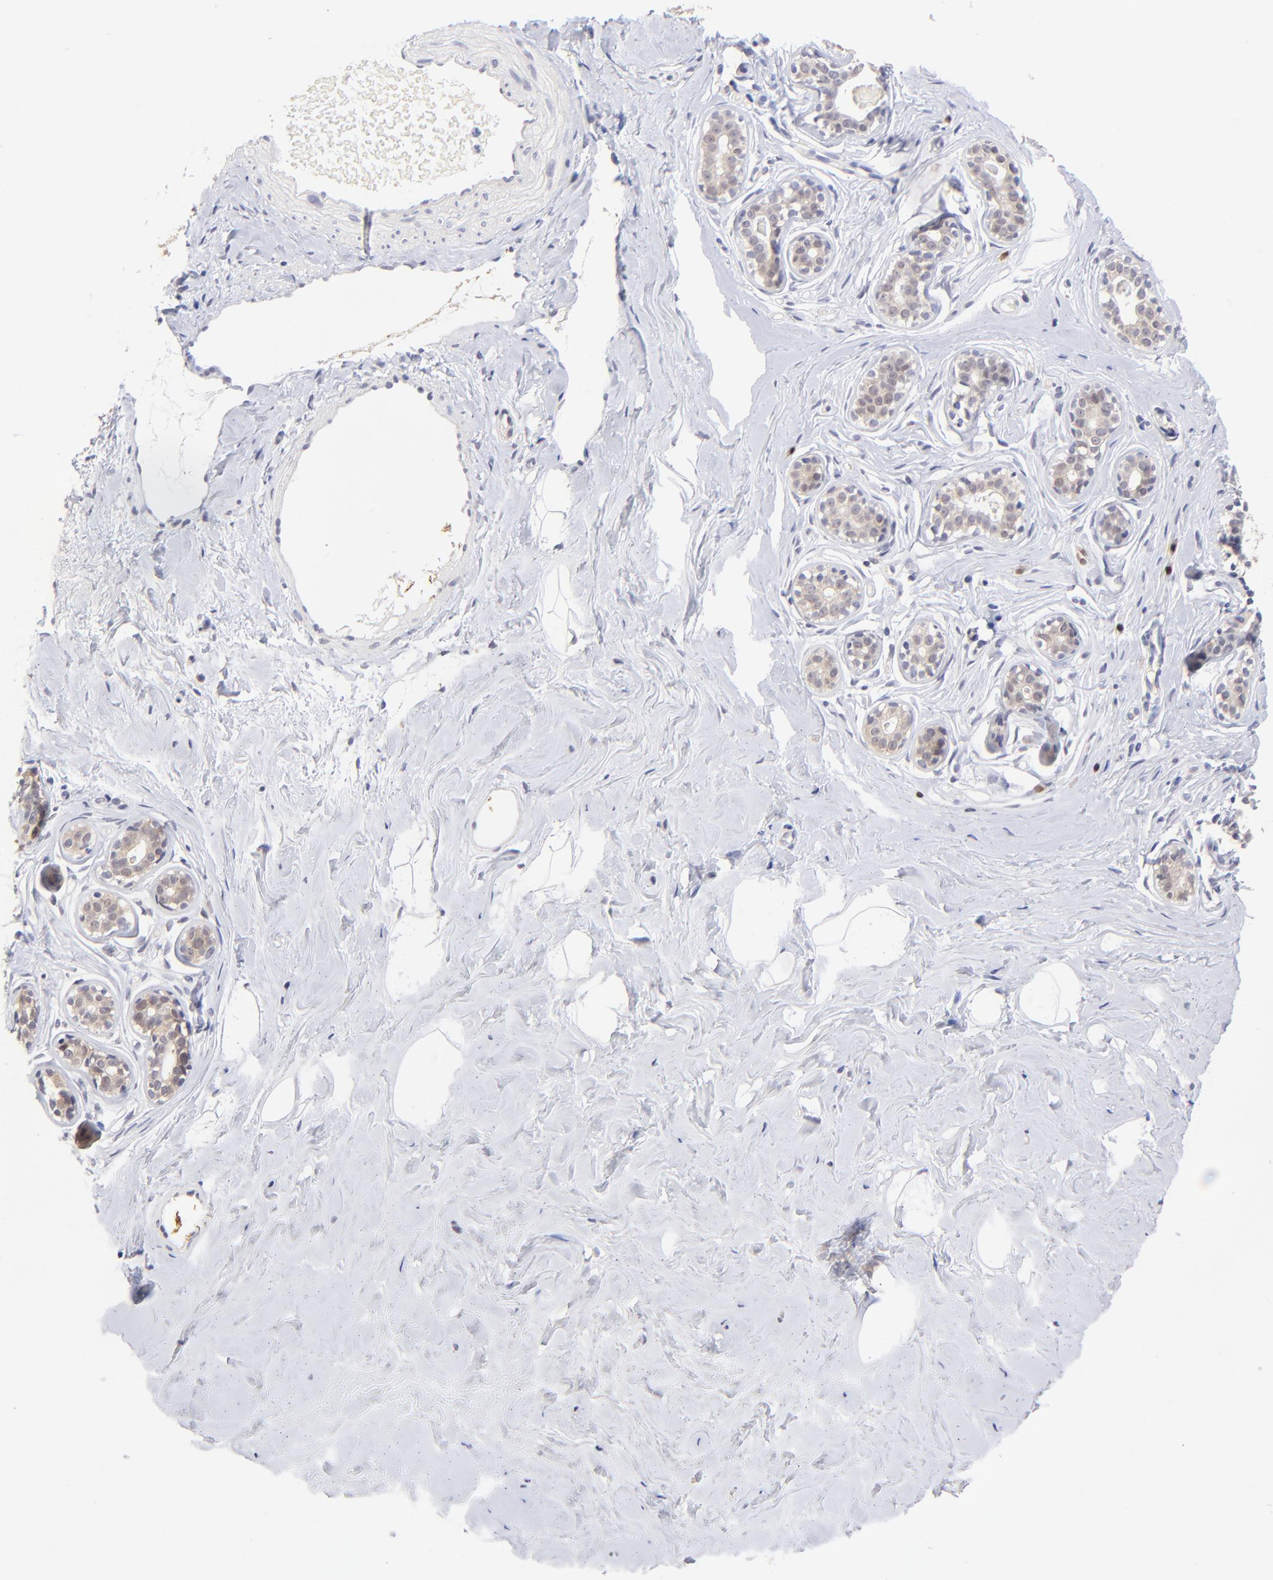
{"staining": {"intensity": "negative", "quantity": "none", "location": "none"}, "tissue": "breast", "cell_type": "Adipocytes", "image_type": "normal", "snomed": [{"axis": "morphology", "description": "Normal tissue, NOS"}, {"axis": "topography", "description": "Breast"}], "caption": "DAB (3,3'-diaminobenzidine) immunohistochemical staining of unremarkable human breast exhibits no significant expression in adipocytes.", "gene": "ZNF155", "patient": {"sex": "female", "age": 23}}